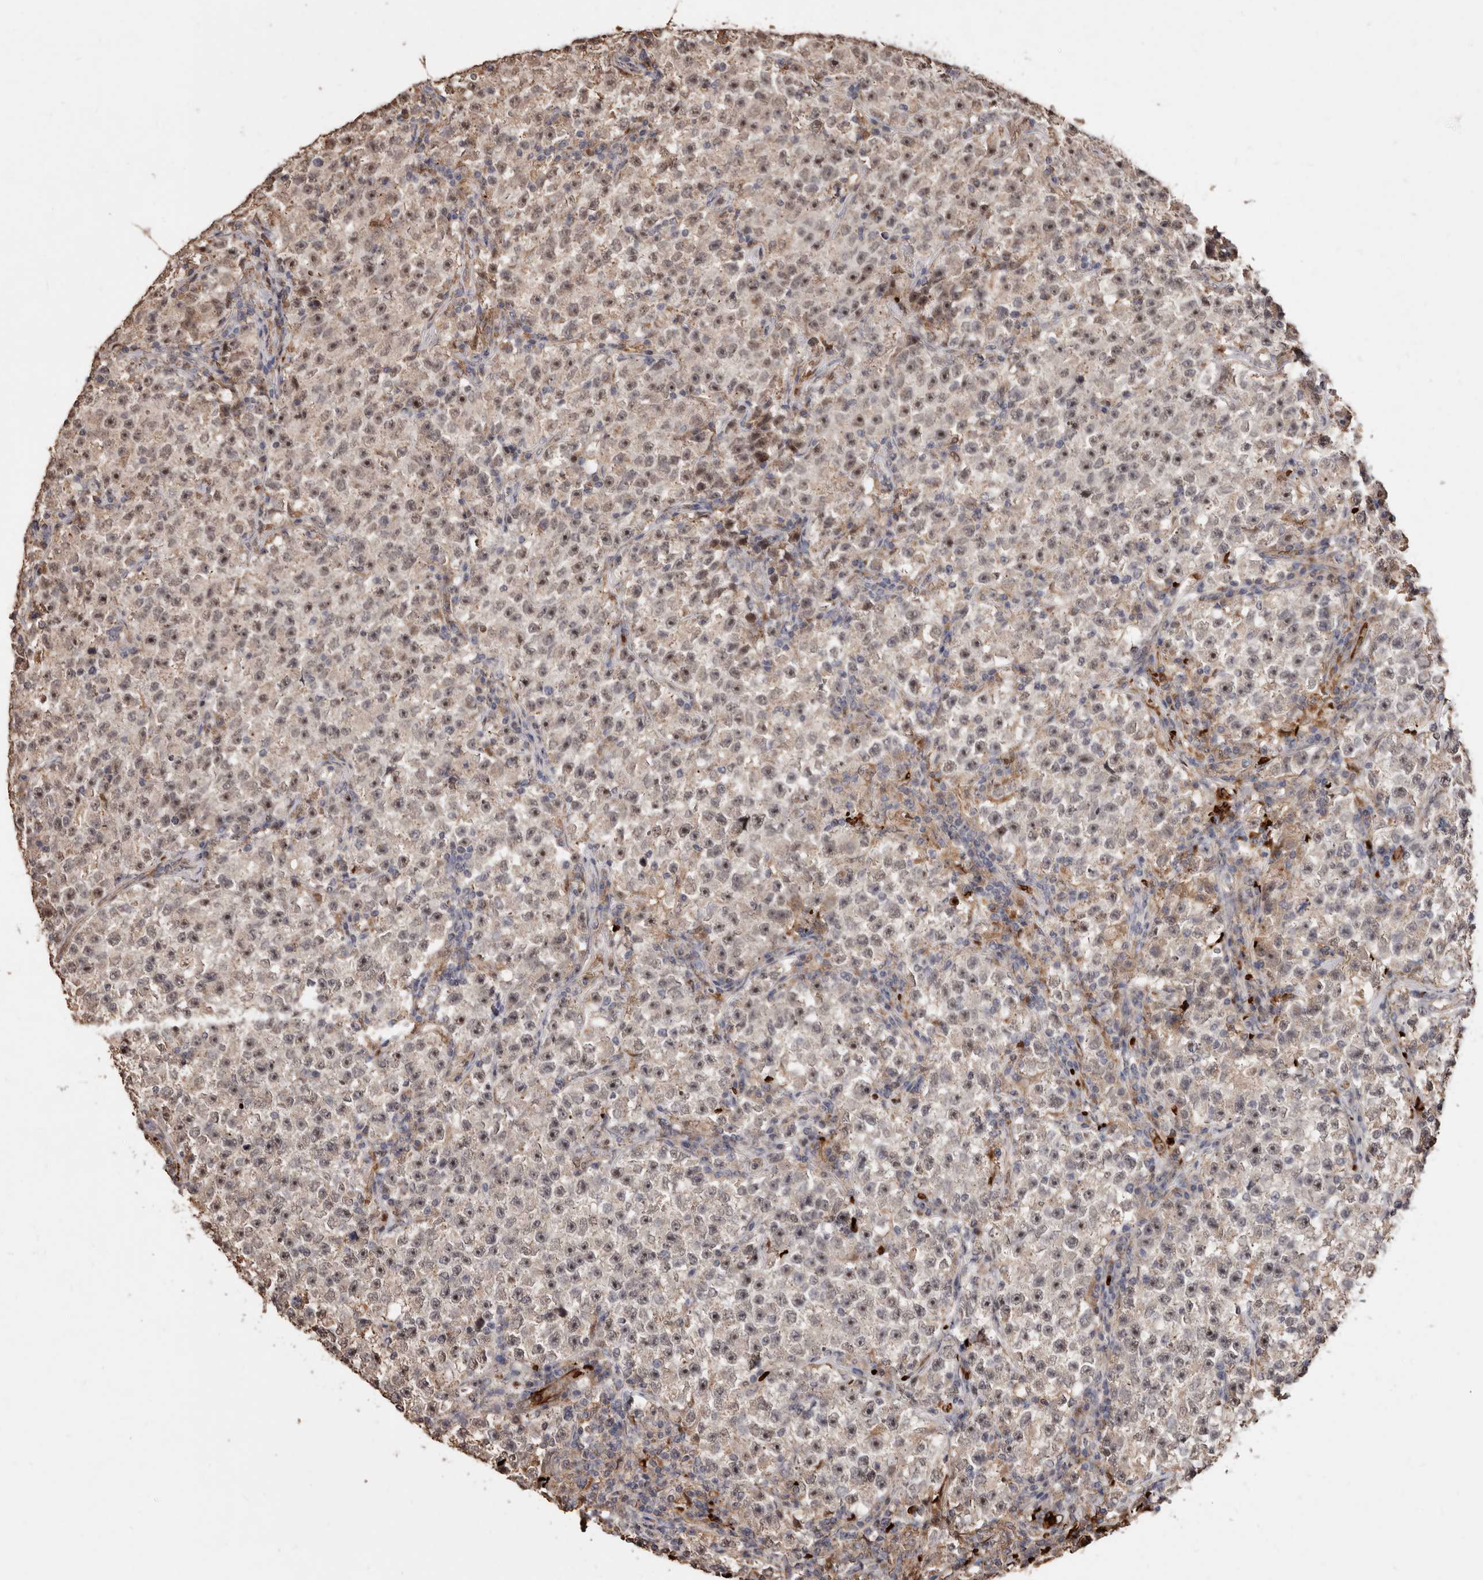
{"staining": {"intensity": "weak", "quantity": "25%-75%", "location": "cytoplasmic/membranous,nuclear"}, "tissue": "testis cancer", "cell_type": "Tumor cells", "image_type": "cancer", "snomed": [{"axis": "morphology", "description": "Seminoma, NOS"}, {"axis": "topography", "description": "Testis"}], "caption": "Protein expression by immunohistochemistry reveals weak cytoplasmic/membranous and nuclear expression in approximately 25%-75% of tumor cells in testis seminoma.", "gene": "GRAMD2A", "patient": {"sex": "male", "age": 22}}